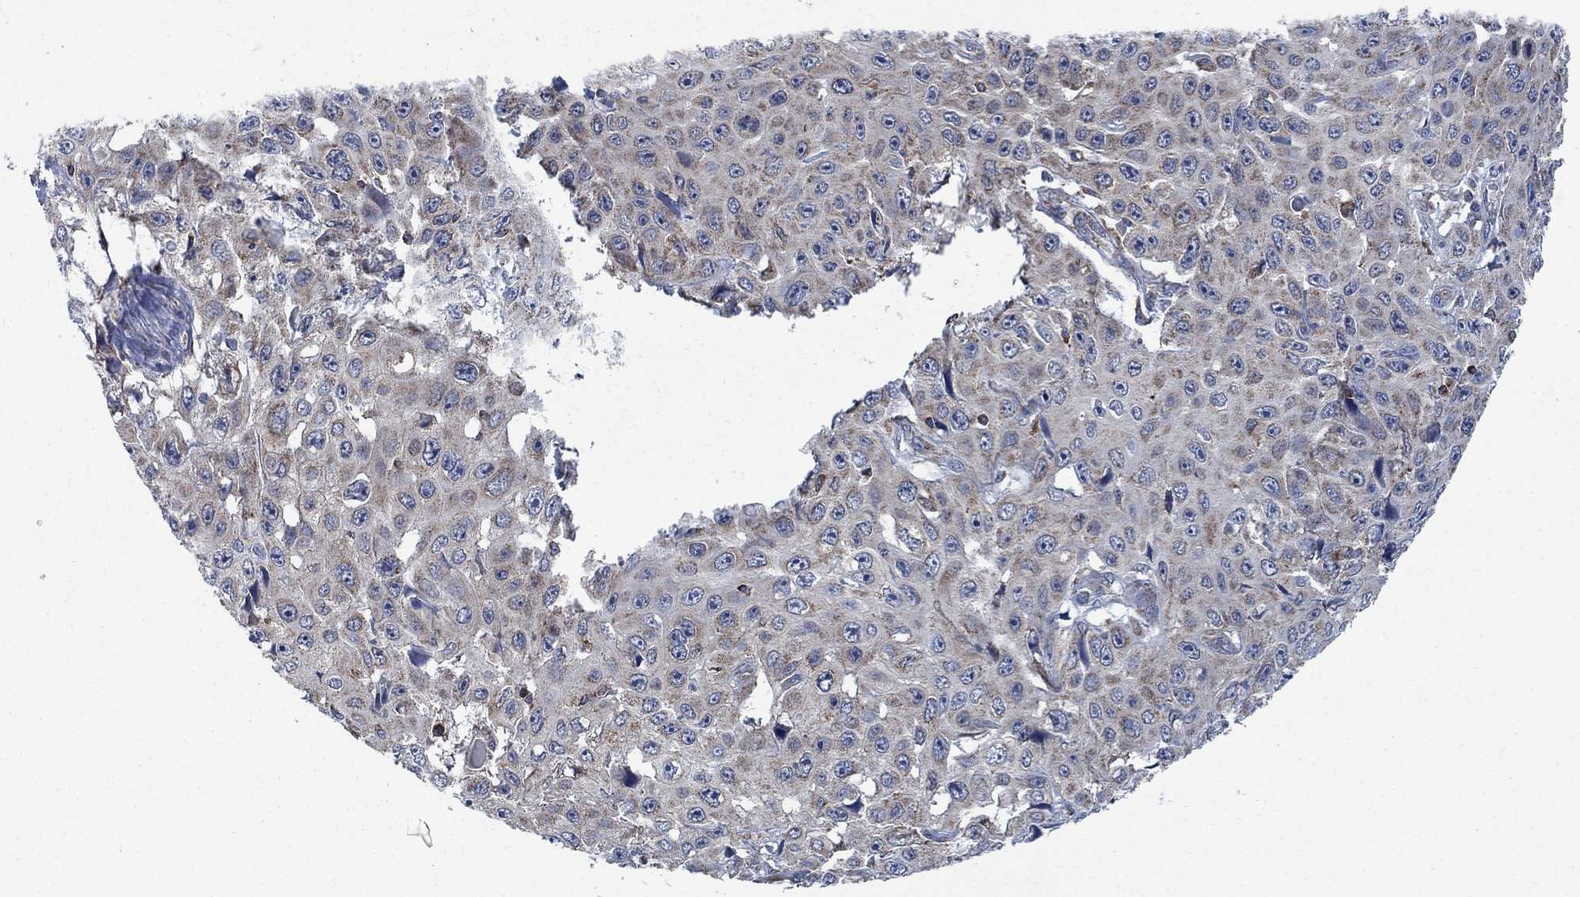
{"staining": {"intensity": "weak", "quantity": "25%-75%", "location": "cytoplasmic/membranous"}, "tissue": "skin cancer", "cell_type": "Tumor cells", "image_type": "cancer", "snomed": [{"axis": "morphology", "description": "Squamous cell carcinoma, NOS"}, {"axis": "topography", "description": "Skin"}], "caption": "Skin squamous cell carcinoma stained for a protein exhibits weak cytoplasmic/membranous positivity in tumor cells. (brown staining indicates protein expression, while blue staining denotes nuclei).", "gene": "STXBP6", "patient": {"sex": "male", "age": 82}}